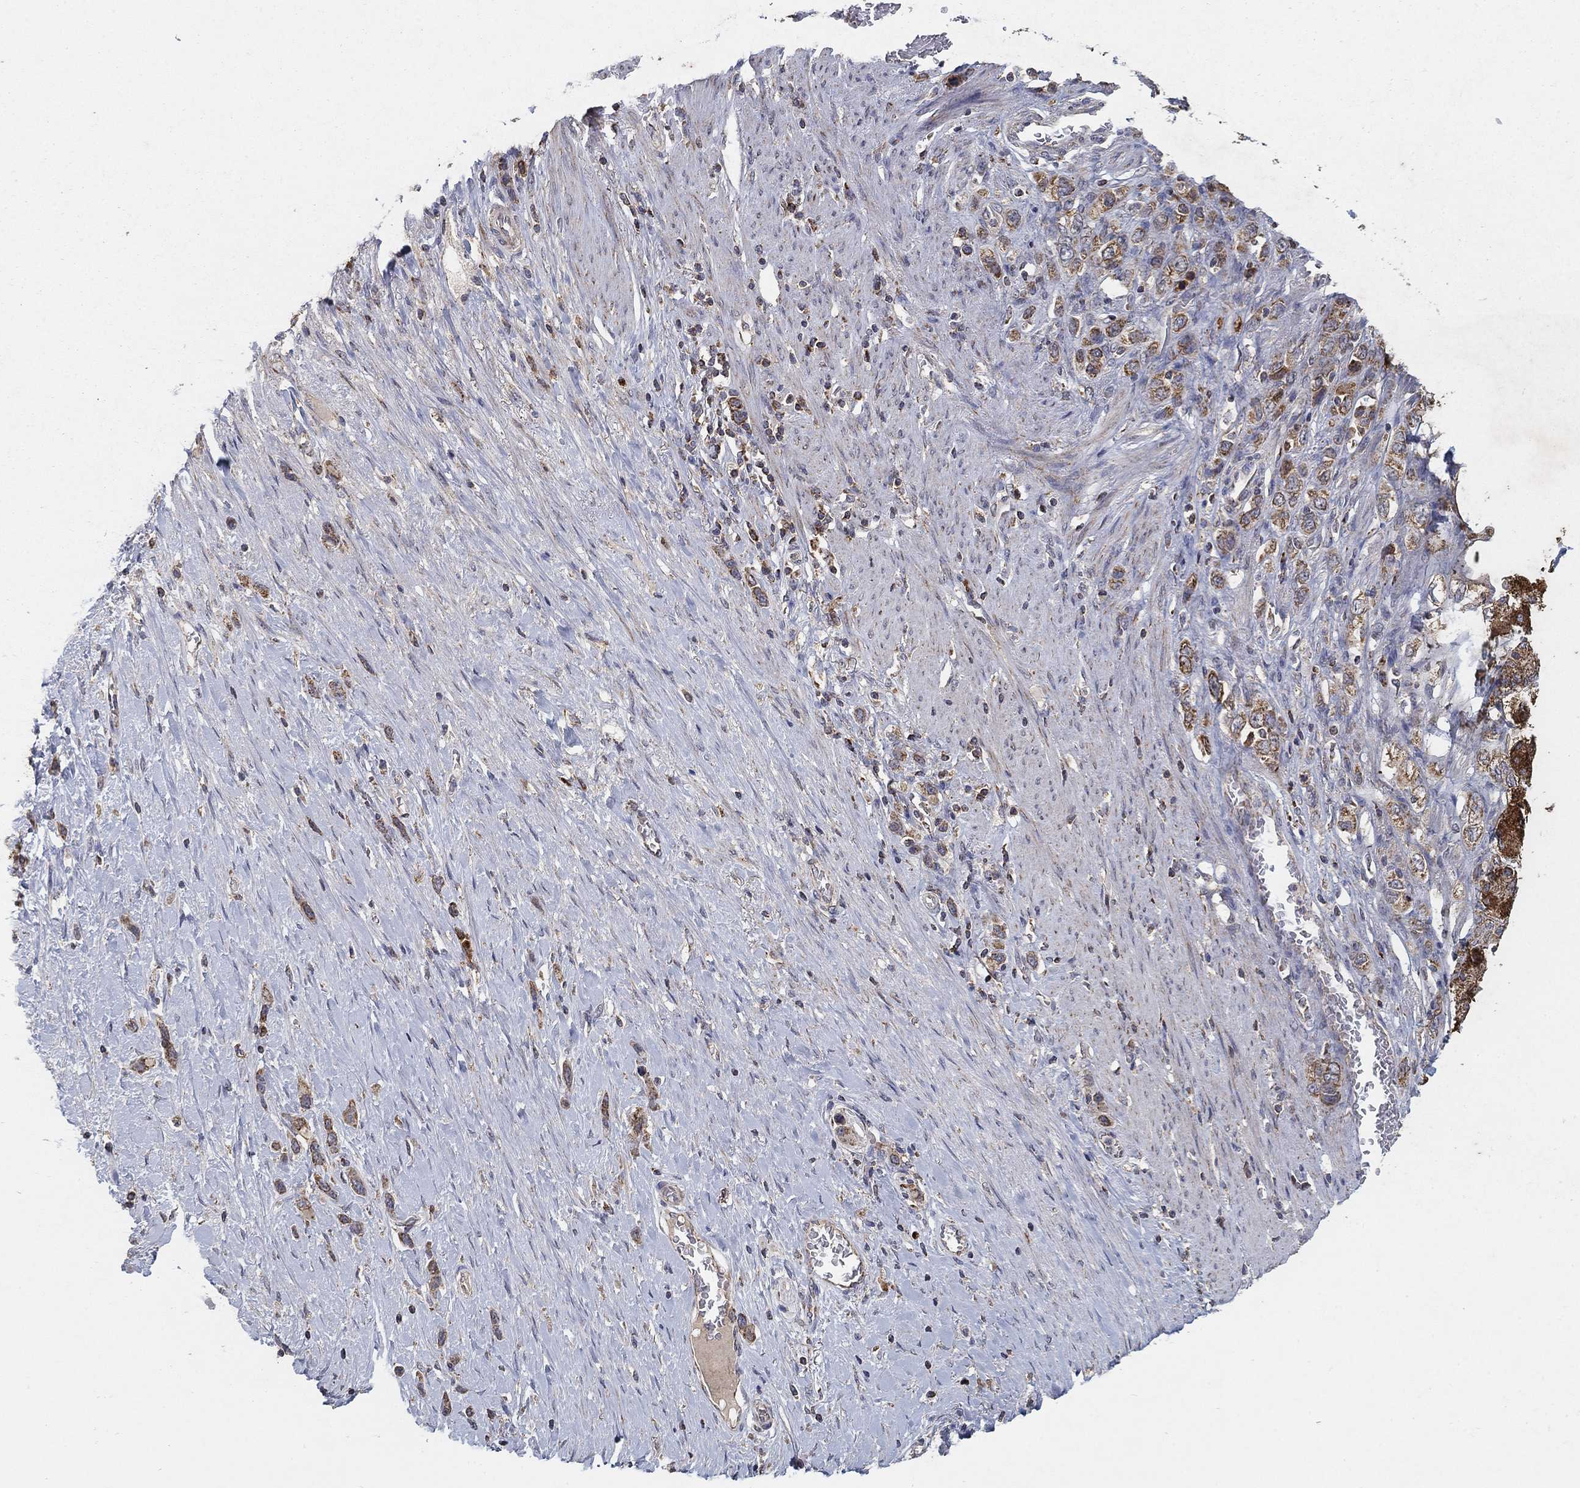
{"staining": {"intensity": "moderate", "quantity": ">75%", "location": "cytoplasmic/membranous"}, "tissue": "stomach cancer", "cell_type": "Tumor cells", "image_type": "cancer", "snomed": [{"axis": "morphology", "description": "Normal tissue, NOS"}, {"axis": "morphology", "description": "Adenocarcinoma, NOS"}, {"axis": "morphology", "description": "Adenocarcinoma, High grade"}, {"axis": "topography", "description": "Stomach, upper"}, {"axis": "topography", "description": "Stomach"}], "caption": "This is an image of immunohistochemistry (IHC) staining of stomach cancer, which shows moderate expression in the cytoplasmic/membranous of tumor cells.", "gene": "GPSM1", "patient": {"sex": "female", "age": 65}}